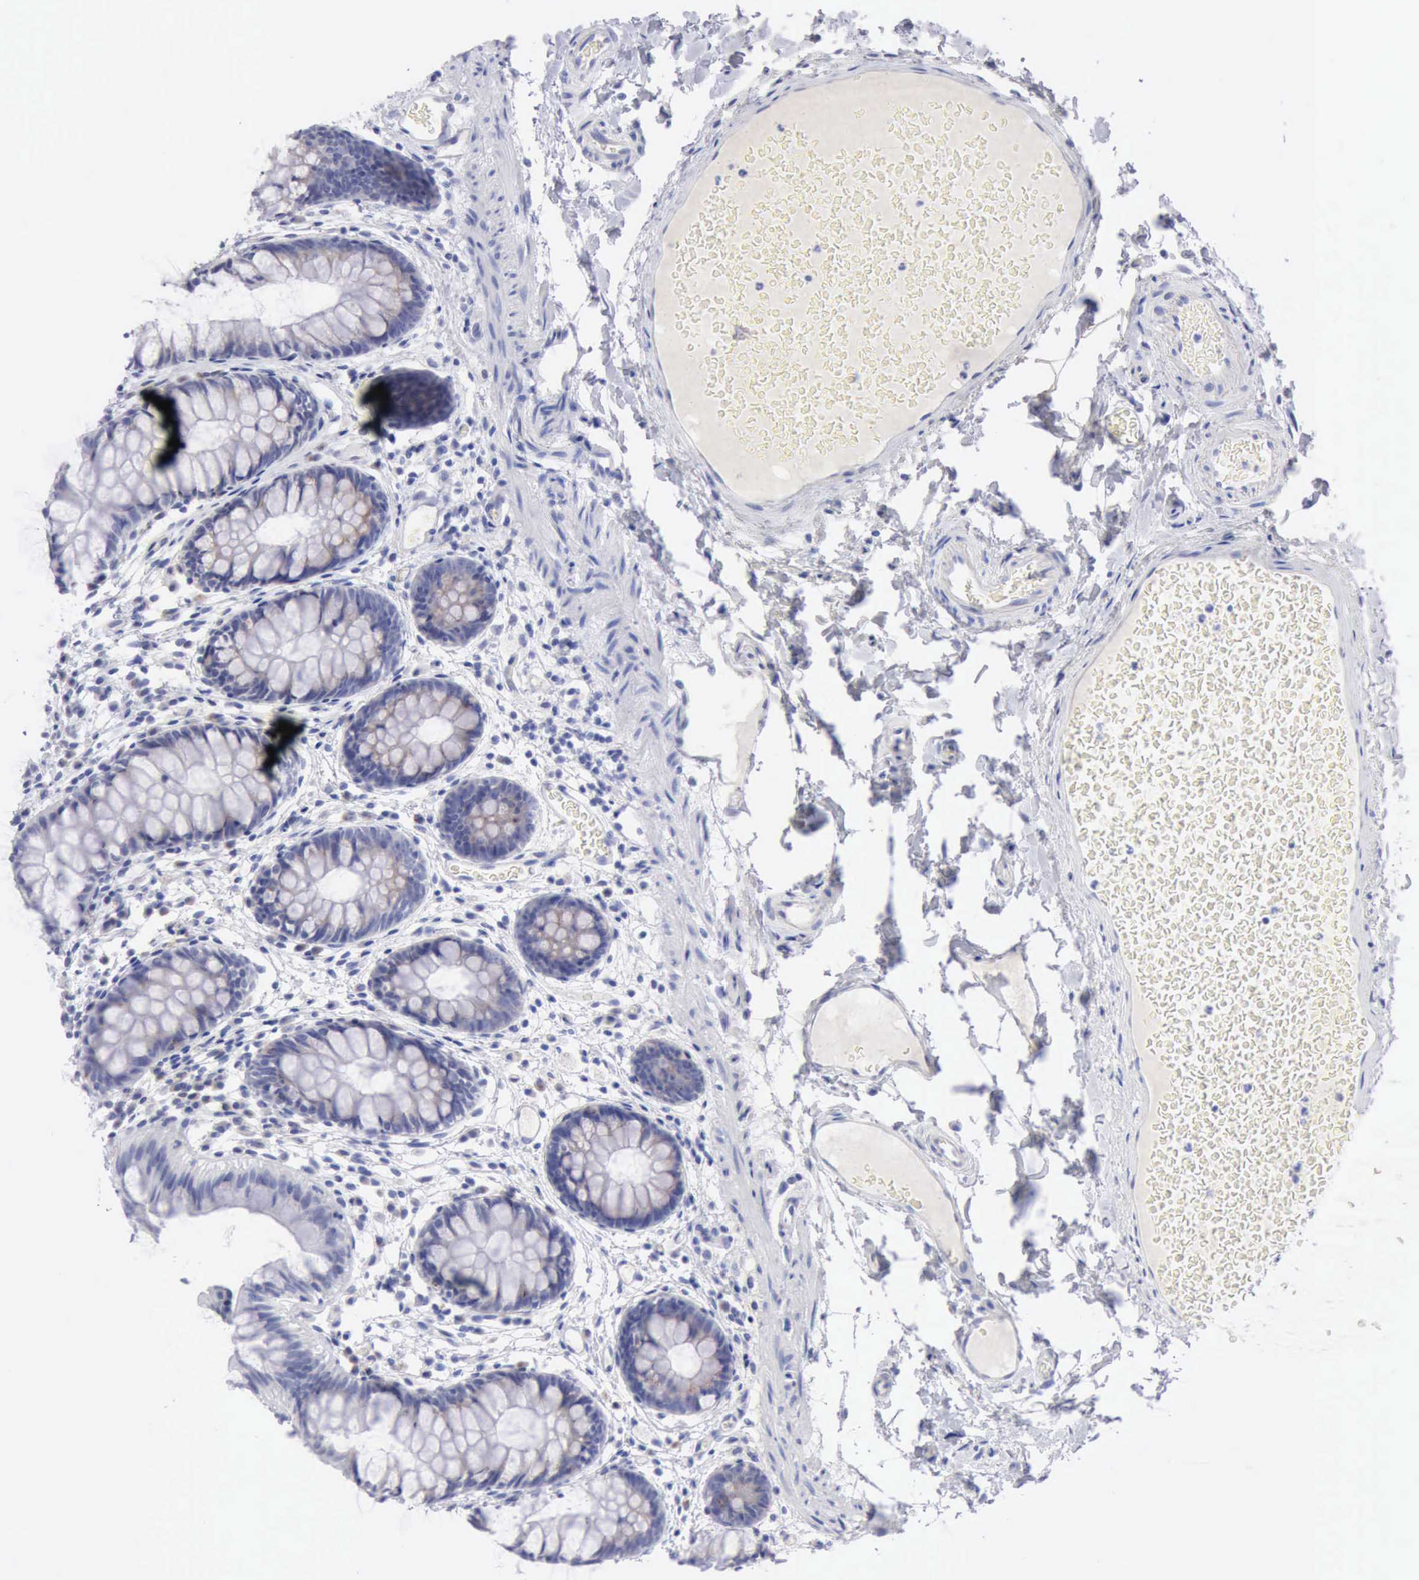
{"staining": {"intensity": "negative", "quantity": "none", "location": "none"}, "tissue": "colon", "cell_type": "Endothelial cells", "image_type": "normal", "snomed": [{"axis": "morphology", "description": "Normal tissue, NOS"}, {"axis": "topography", "description": "Smooth muscle"}, {"axis": "topography", "description": "Colon"}], "caption": "IHC image of benign human colon stained for a protein (brown), which reveals no positivity in endothelial cells. (DAB (3,3'-diaminobenzidine) immunohistochemistry (IHC) visualized using brightfield microscopy, high magnification).", "gene": "ANGEL1", "patient": {"sex": "male", "age": 67}}